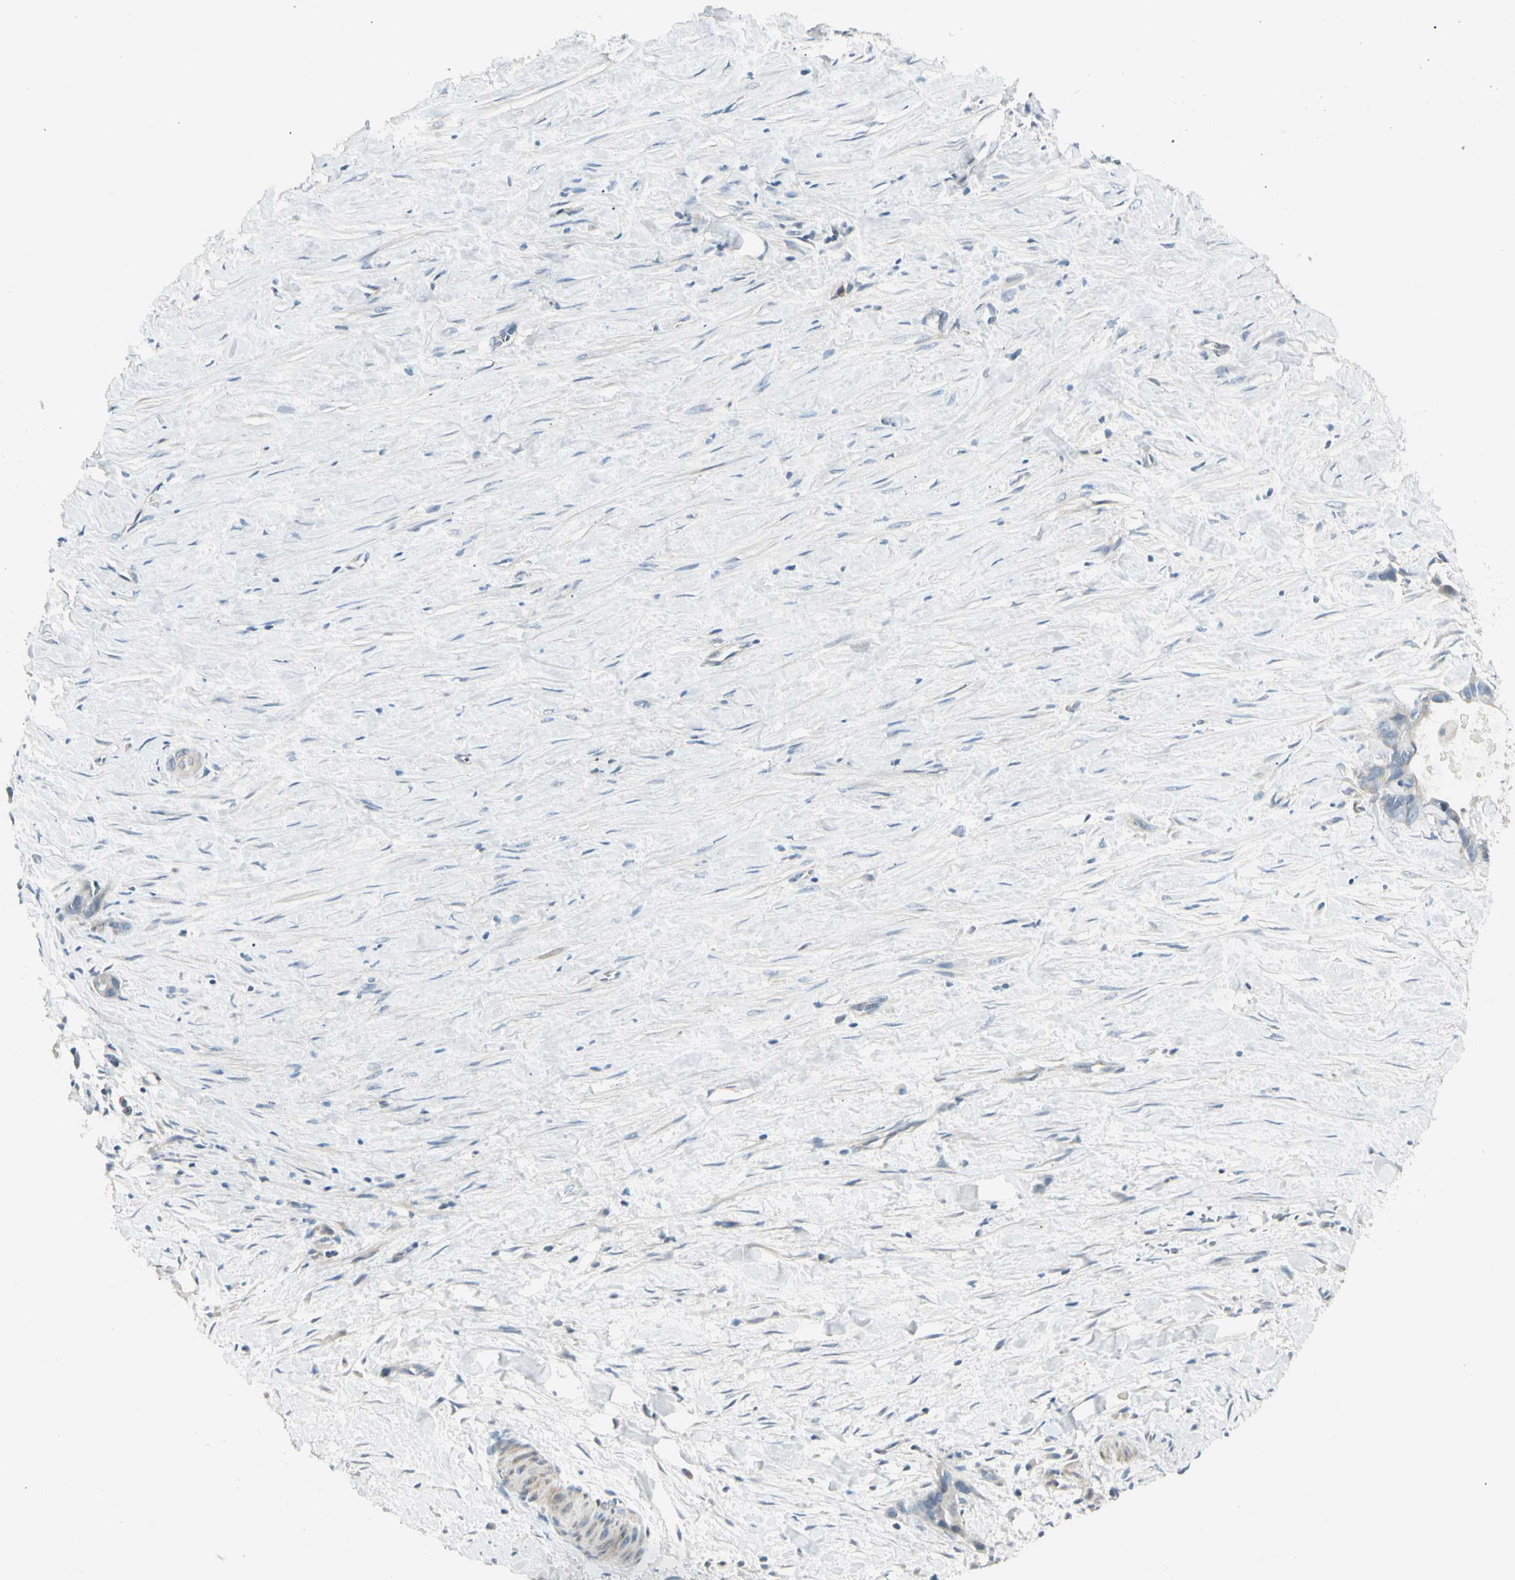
{"staining": {"intensity": "negative", "quantity": "none", "location": "none"}, "tissue": "liver cancer", "cell_type": "Tumor cells", "image_type": "cancer", "snomed": [{"axis": "morphology", "description": "Cholangiocarcinoma"}, {"axis": "topography", "description": "Liver"}], "caption": "This is an immunohistochemistry (IHC) histopathology image of liver cholangiocarcinoma. There is no expression in tumor cells.", "gene": "ADGRA3", "patient": {"sex": "female", "age": 55}}